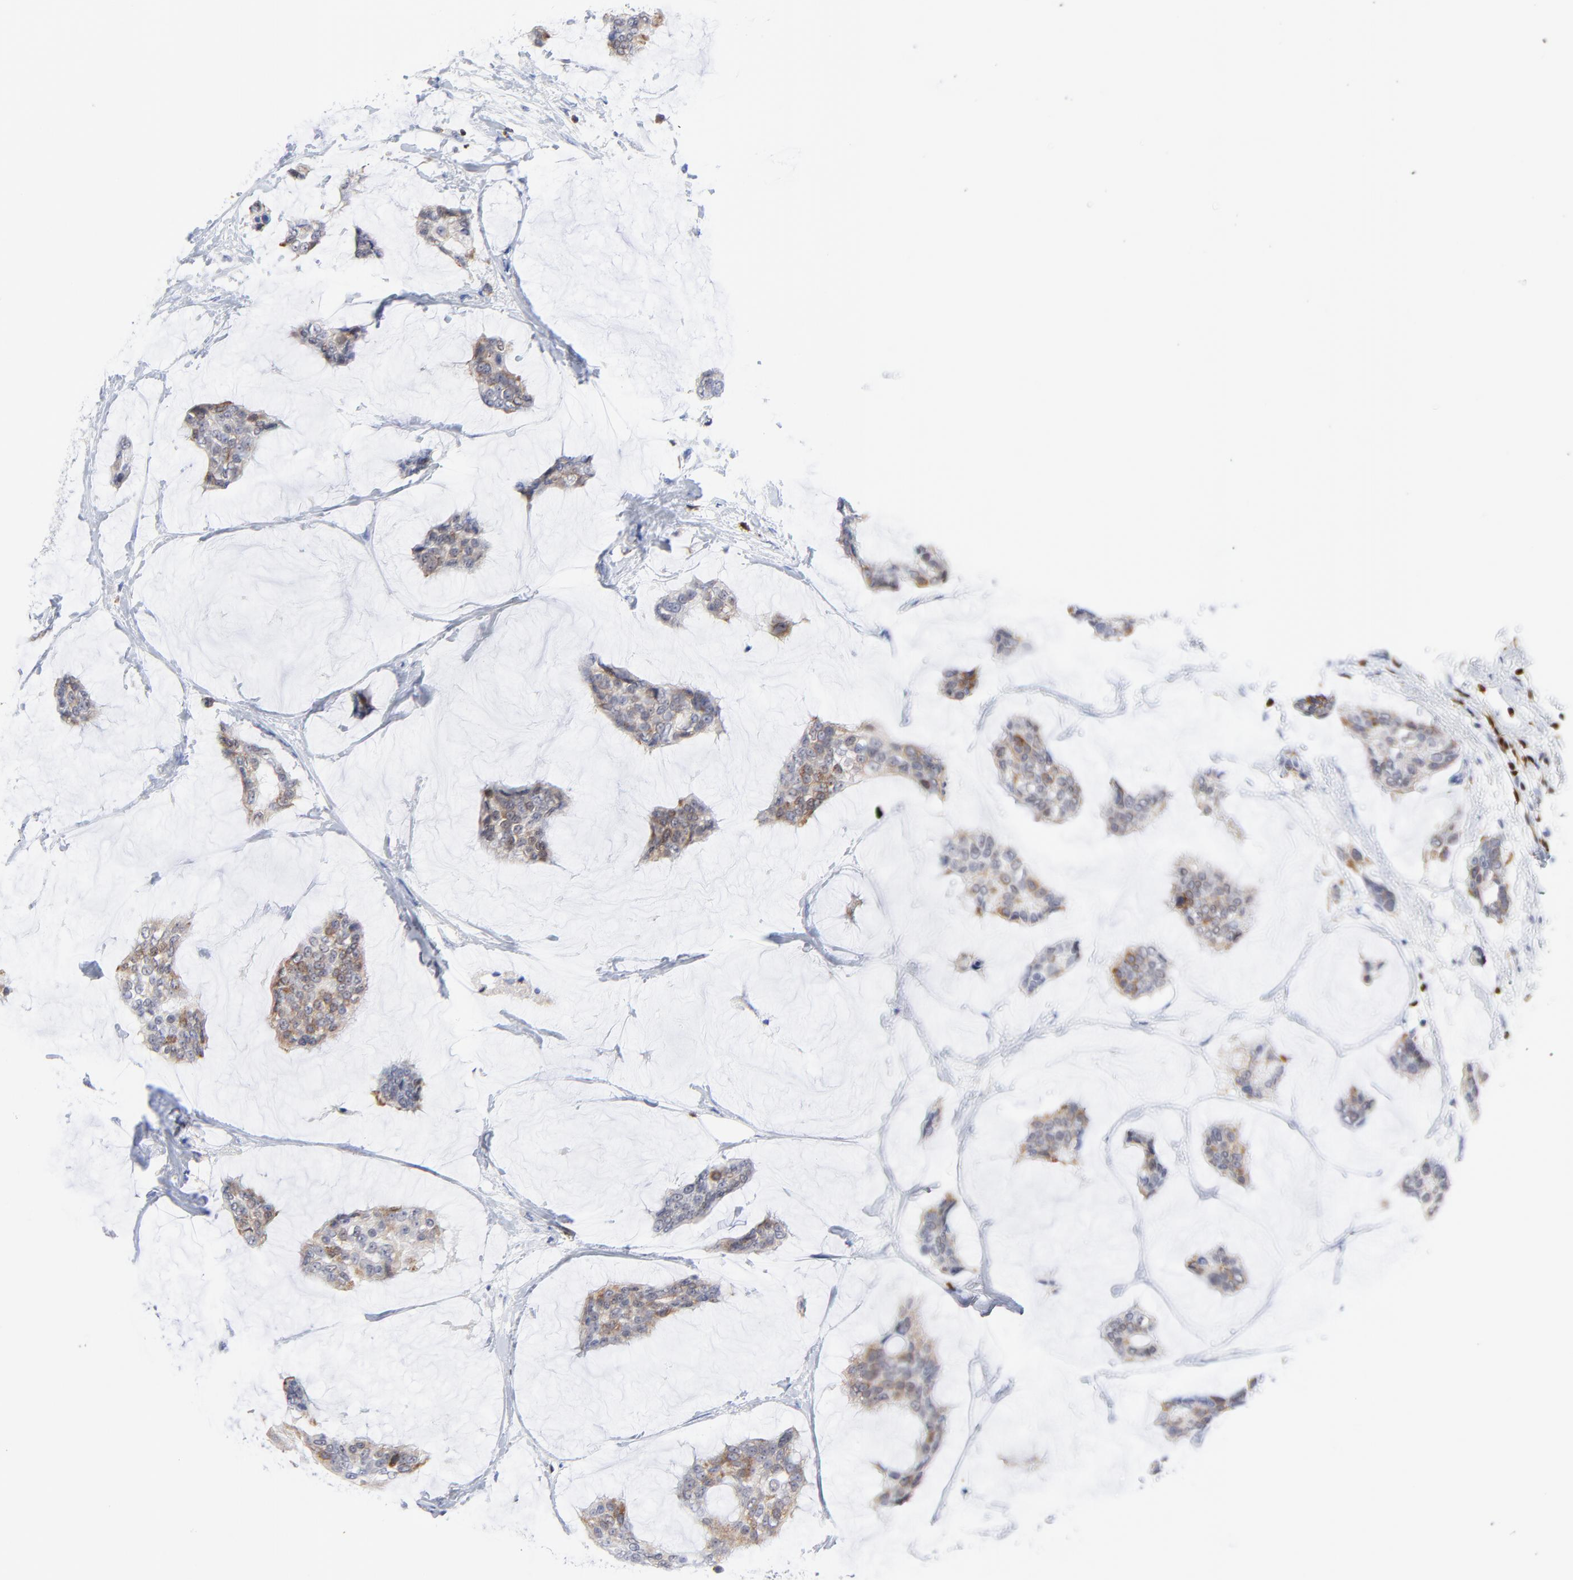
{"staining": {"intensity": "moderate", "quantity": "25%-75%", "location": "nuclear"}, "tissue": "breast cancer", "cell_type": "Tumor cells", "image_type": "cancer", "snomed": [{"axis": "morphology", "description": "Duct carcinoma"}, {"axis": "topography", "description": "Breast"}], "caption": "Protein expression analysis of human breast cancer reveals moderate nuclear expression in about 25%-75% of tumor cells.", "gene": "ZAP70", "patient": {"sex": "female", "age": 93}}